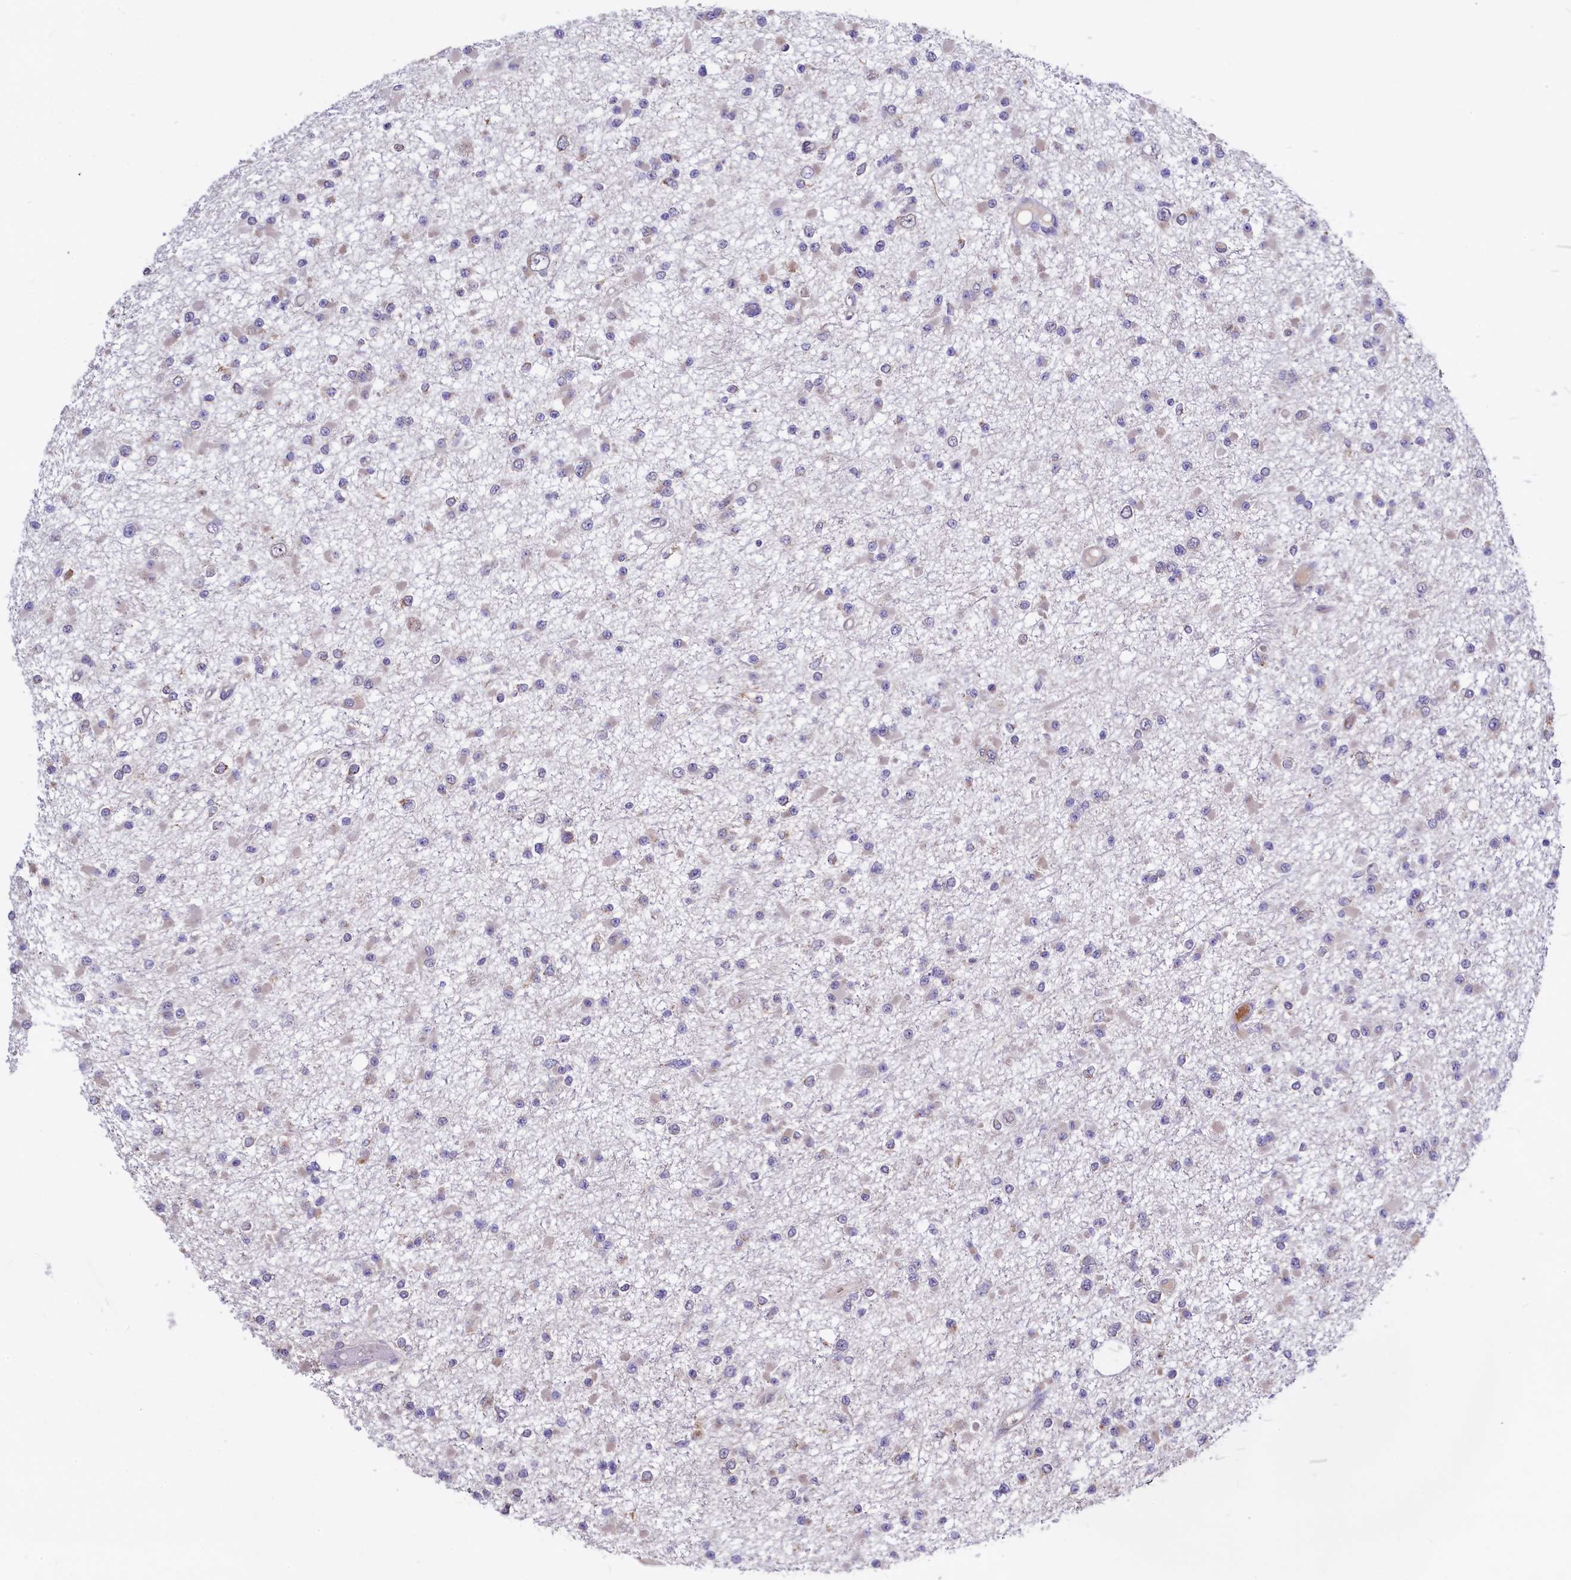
{"staining": {"intensity": "negative", "quantity": "none", "location": "none"}, "tissue": "glioma", "cell_type": "Tumor cells", "image_type": "cancer", "snomed": [{"axis": "morphology", "description": "Glioma, malignant, Low grade"}, {"axis": "topography", "description": "Brain"}], "caption": "This is a histopathology image of immunohistochemistry (IHC) staining of glioma, which shows no expression in tumor cells.", "gene": "SEC24C", "patient": {"sex": "female", "age": 22}}